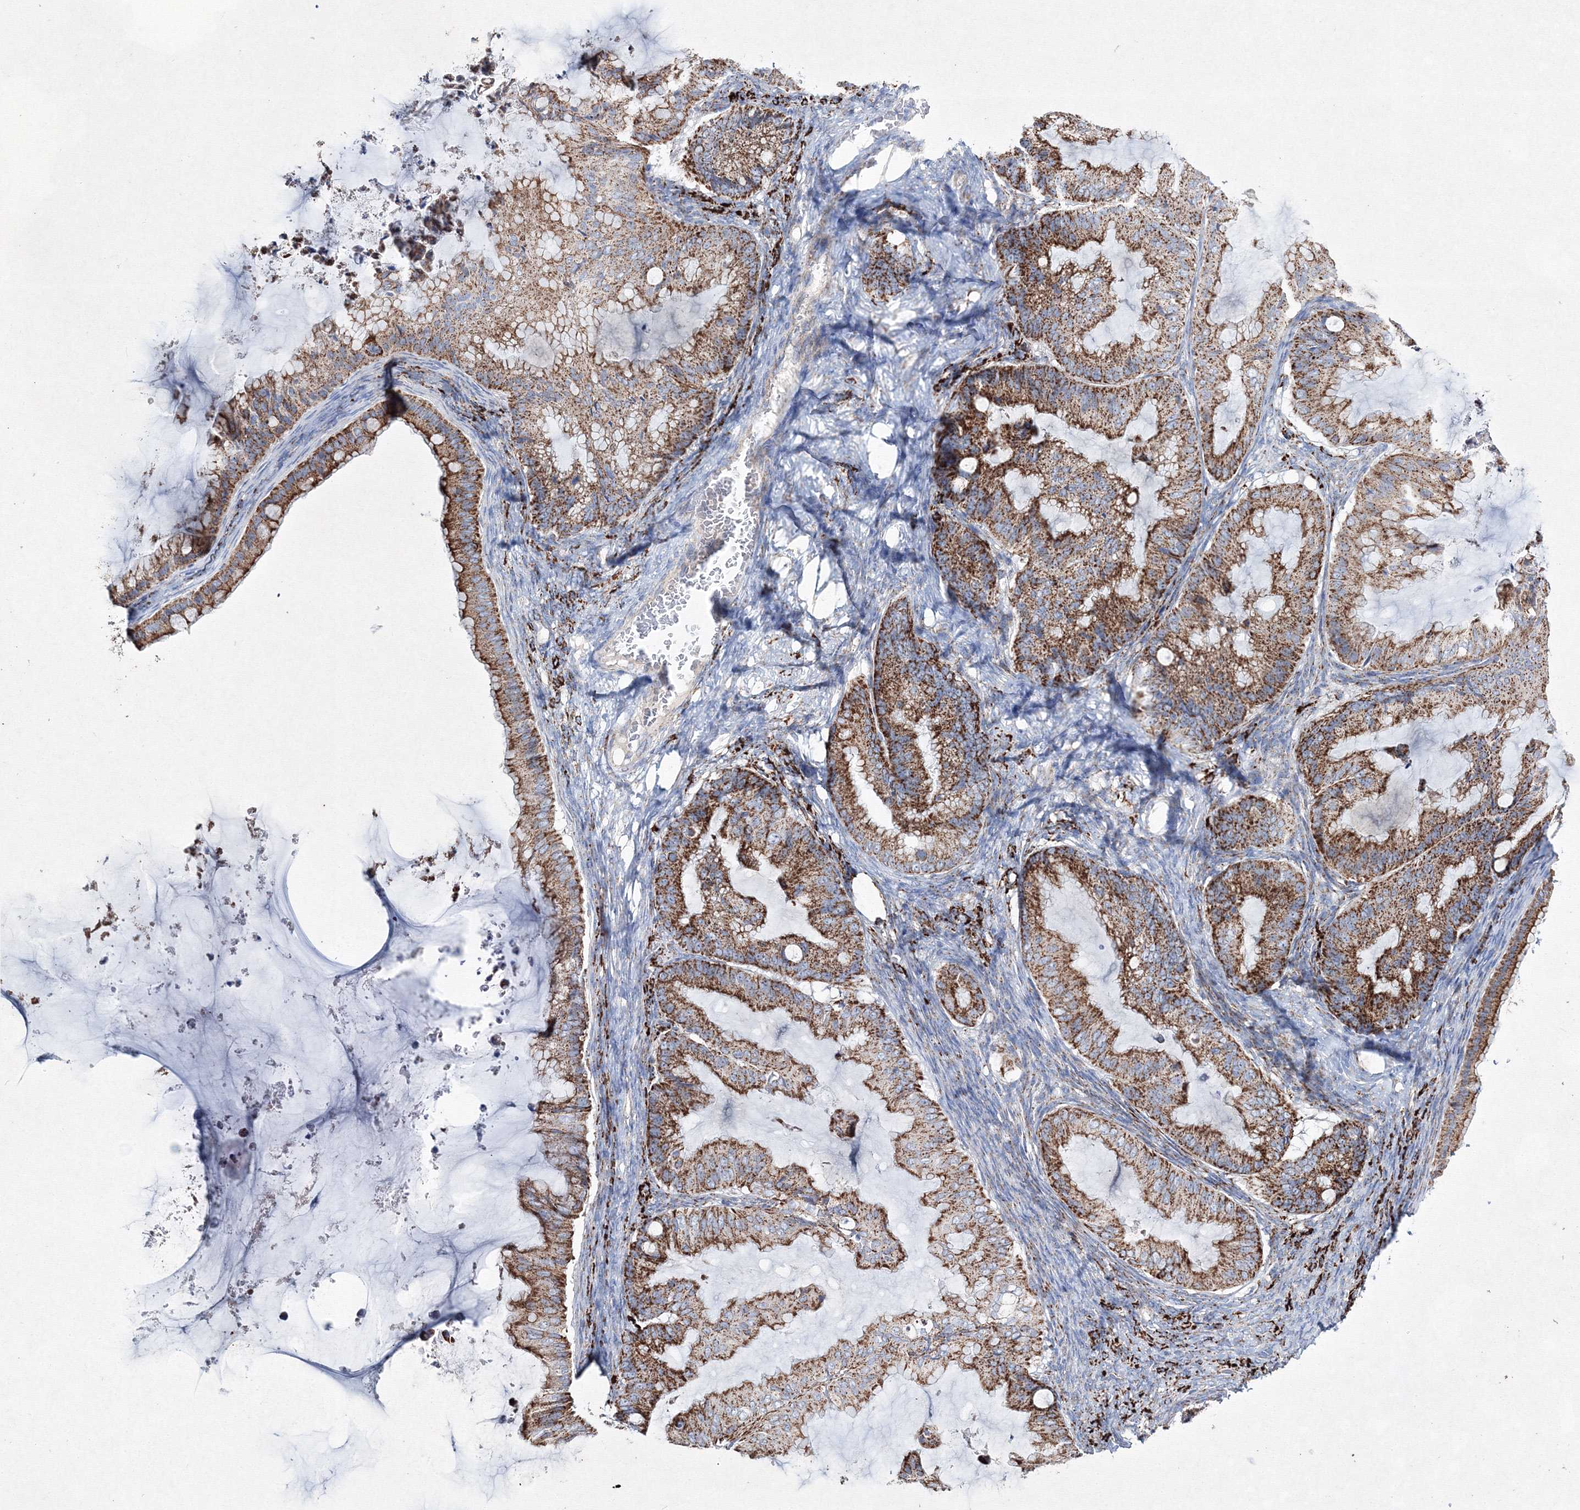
{"staining": {"intensity": "moderate", "quantity": ">75%", "location": "cytoplasmic/membranous"}, "tissue": "ovarian cancer", "cell_type": "Tumor cells", "image_type": "cancer", "snomed": [{"axis": "morphology", "description": "Cystadenocarcinoma, mucinous, NOS"}, {"axis": "topography", "description": "Ovary"}], "caption": "Protein expression analysis of ovarian cancer (mucinous cystadenocarcinoma) displays moderate cytoplasmic/membranous expression in about >75% of tumor cells.", "gene": "IGSF9", "patient": {"sex": "female", "age": 71}}